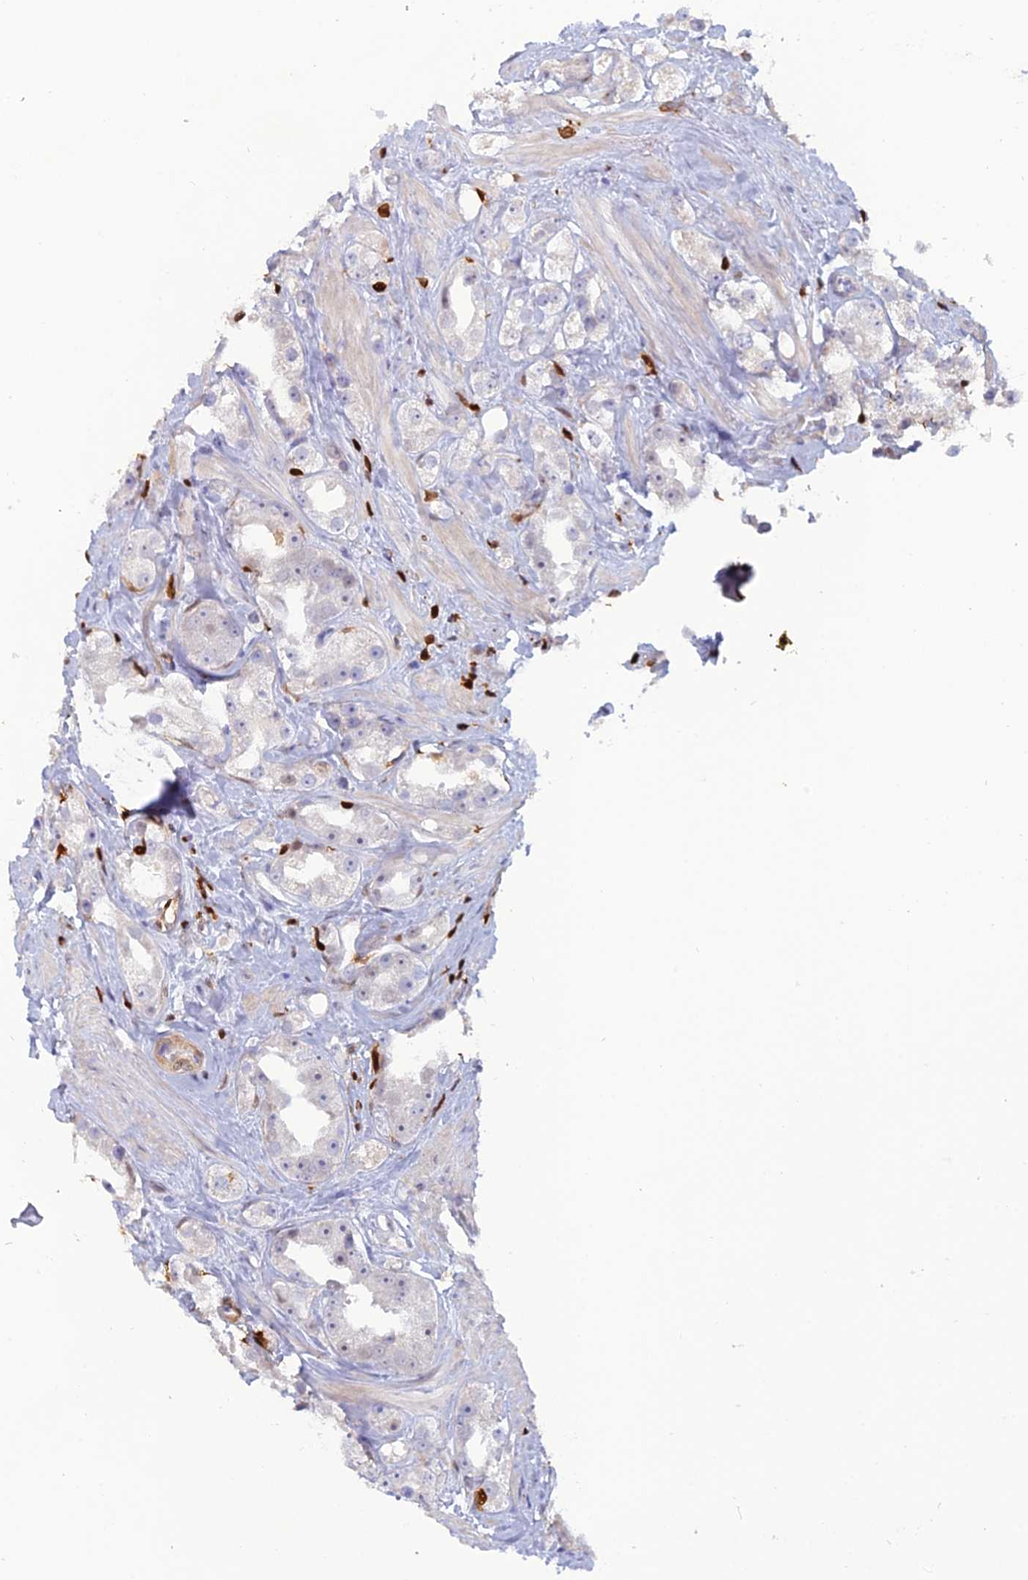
{"staining": {"intensity": "negative", "quantity": "none", "location": "none"}, "tissue": "prostate cancer", "cell_type": "Tumor cells", "image_type": "cancer", "snomed": [{"axis": "morphology", "description": "Adenocarcinoma, NOS"}, {"axis": "topography", "description": "Prostate"}], "caption": "Immunohistochemistry (IHC) histopathology image of neoplastic tissue: prostate cancer (adenocarcinoma) stained with DAB reveals no significant protein expression in tumor cells.", "gene": "PGBD4", "patient": {"sex": "male", "age": 79}}